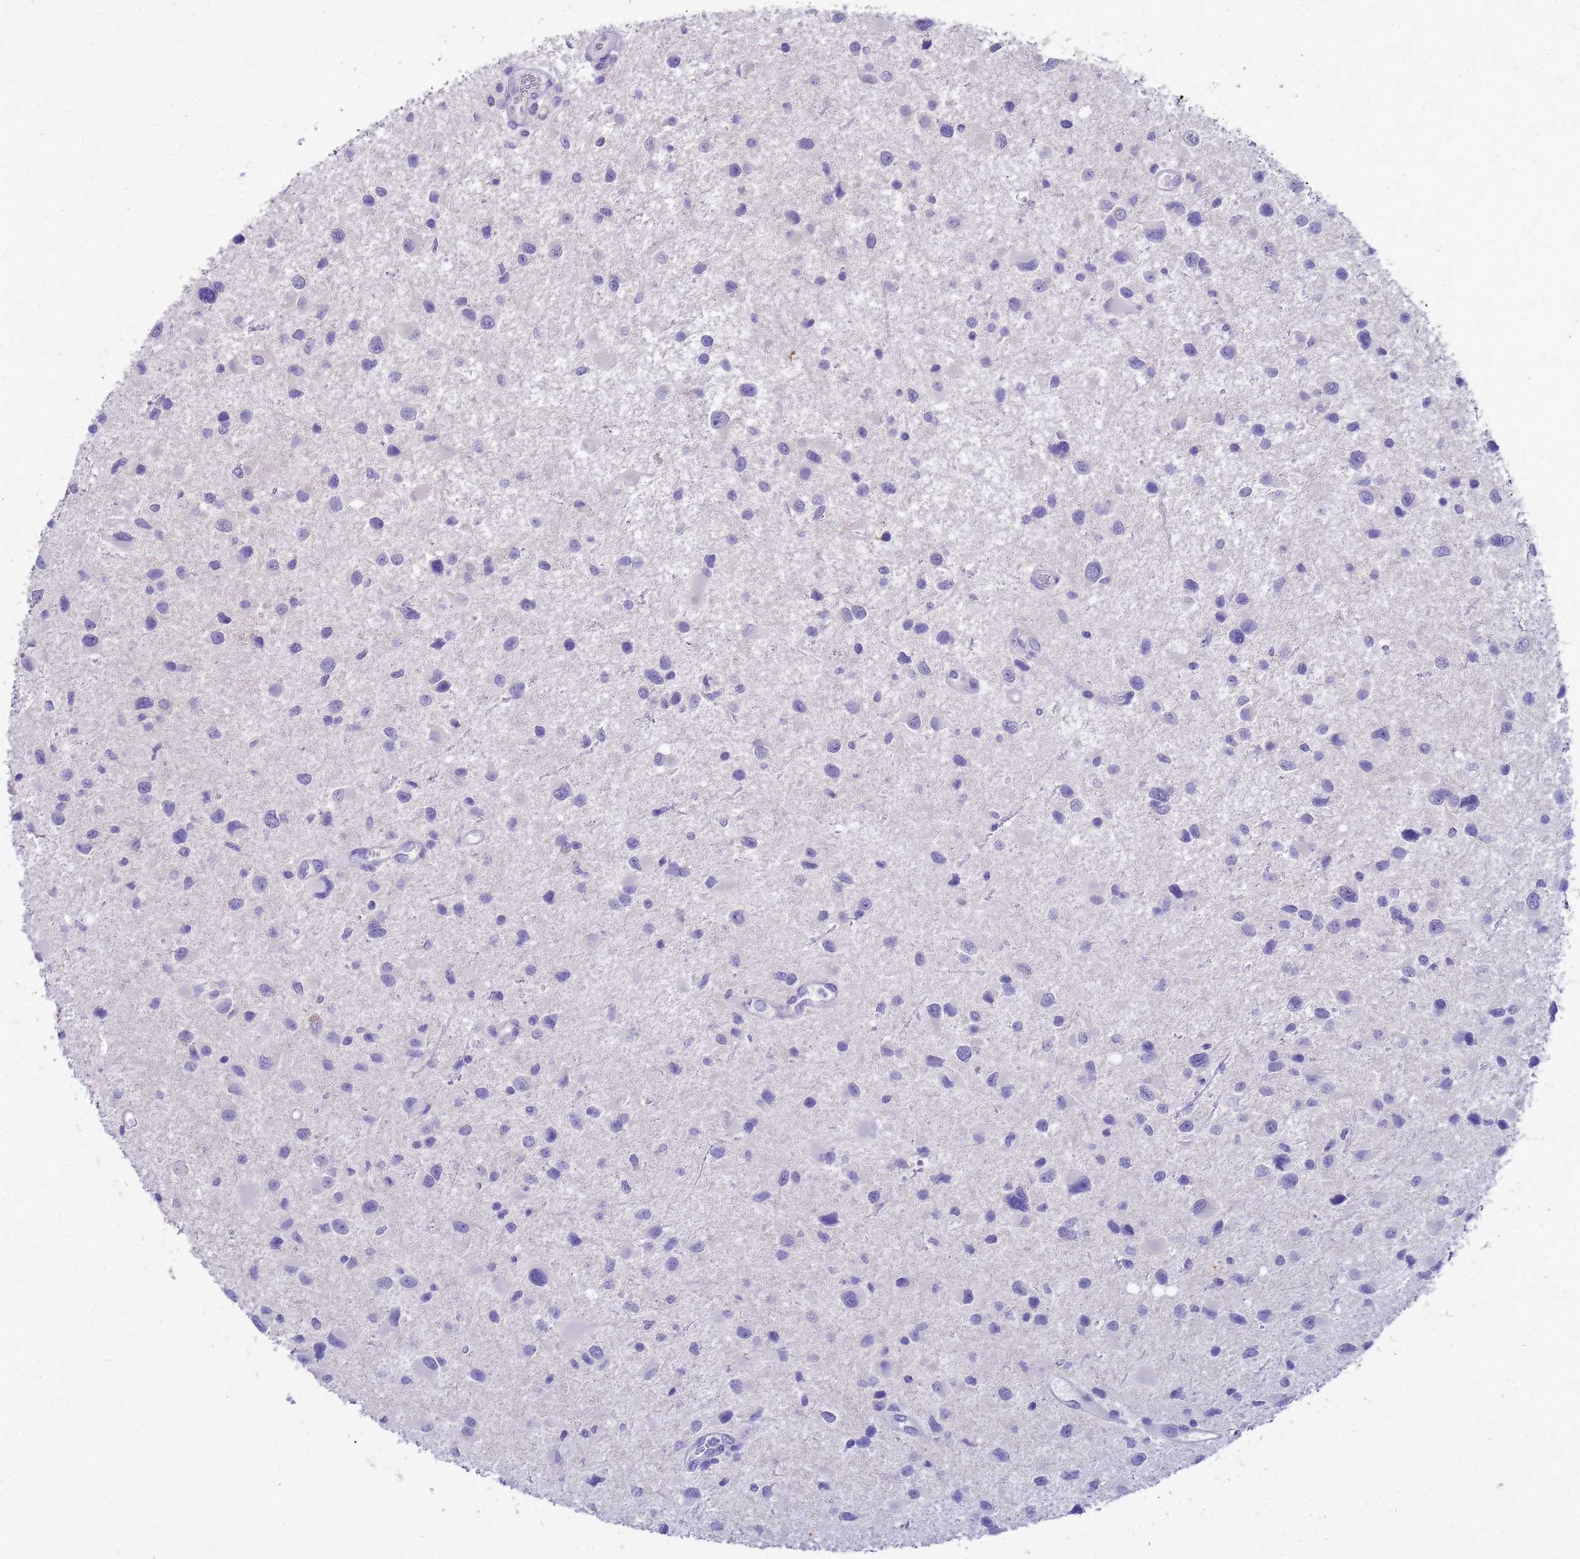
{"staining": {"intensity": "negative", "quantity": "none", "location": "none"}, "tissue": "glioma", "cell_type": "Tumor cells", "image_type": "cancer", "snomed": [{"axis": "morphology", "description": "Glioma, malignant, Low grade"}, {"axis": "topography", "description": "Brain"}], "caption": "A photomicrograph of malignant glioma (low-grade) stained for a protein shows no brown staining in tumor cells.", "gene": "MS4A13", "patient": {"sex": "female", "age": 32}}